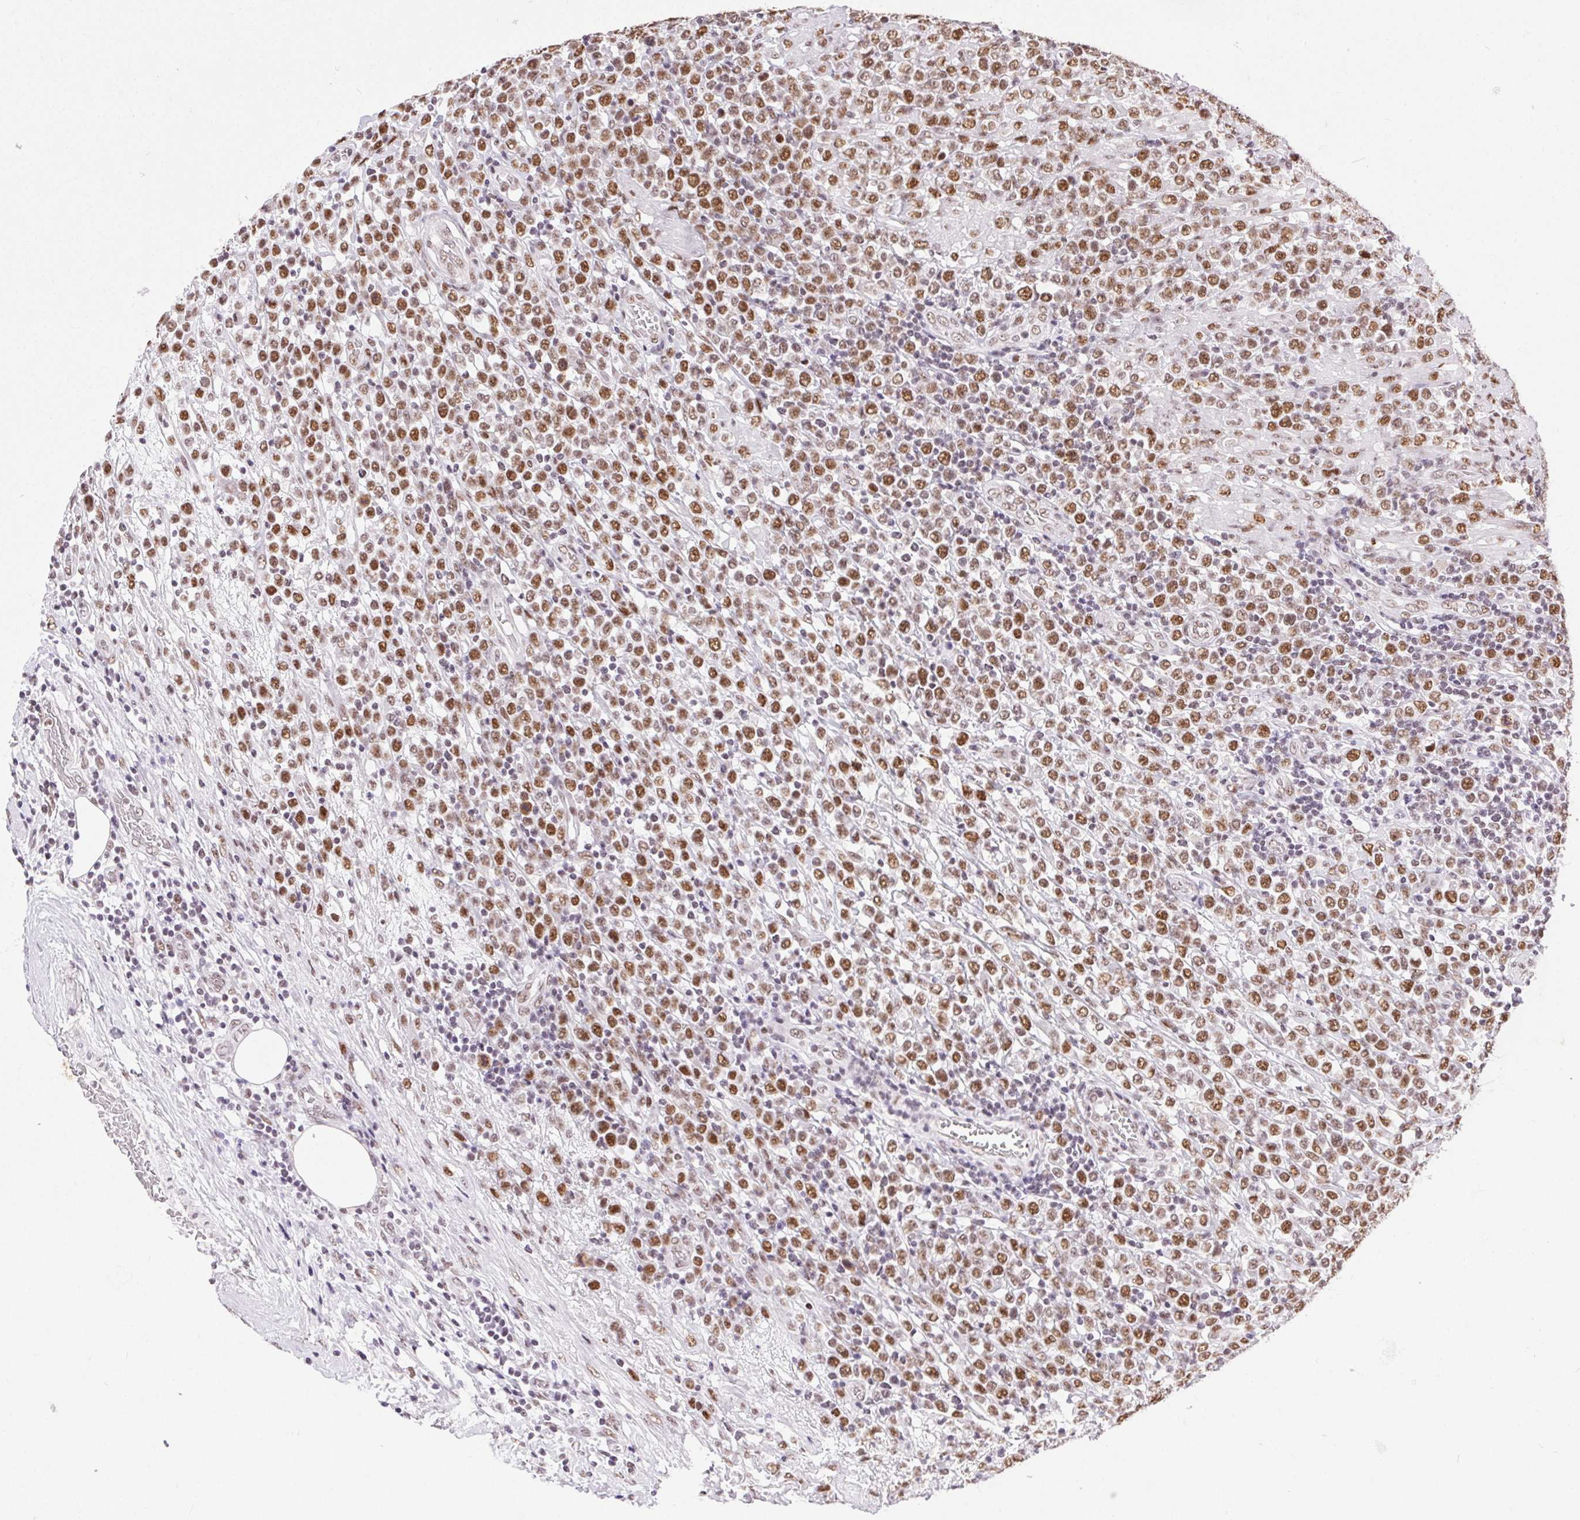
{"staining": {"intensity": "strong", "quantity": "25%-75%", "location": "nuclear"}, "tissue": "lymphoma", "cell_type": "Tumor cells", "image_type": "cancer", "snomed": [{"axis": "morphology", "description": "Malignant lymphoma, non-Hodgkin's type, High grade"}, {"axis": "topography", "description": "Soft tissue"}], "caption": "Lymphoma tissue demonstrates strong nuclear positivity in about 25%-75% of tumor cells, visualized by immunohistochemistry.", "gene": "TRA2B", "patient": {"sex": "female", "age": 56}}